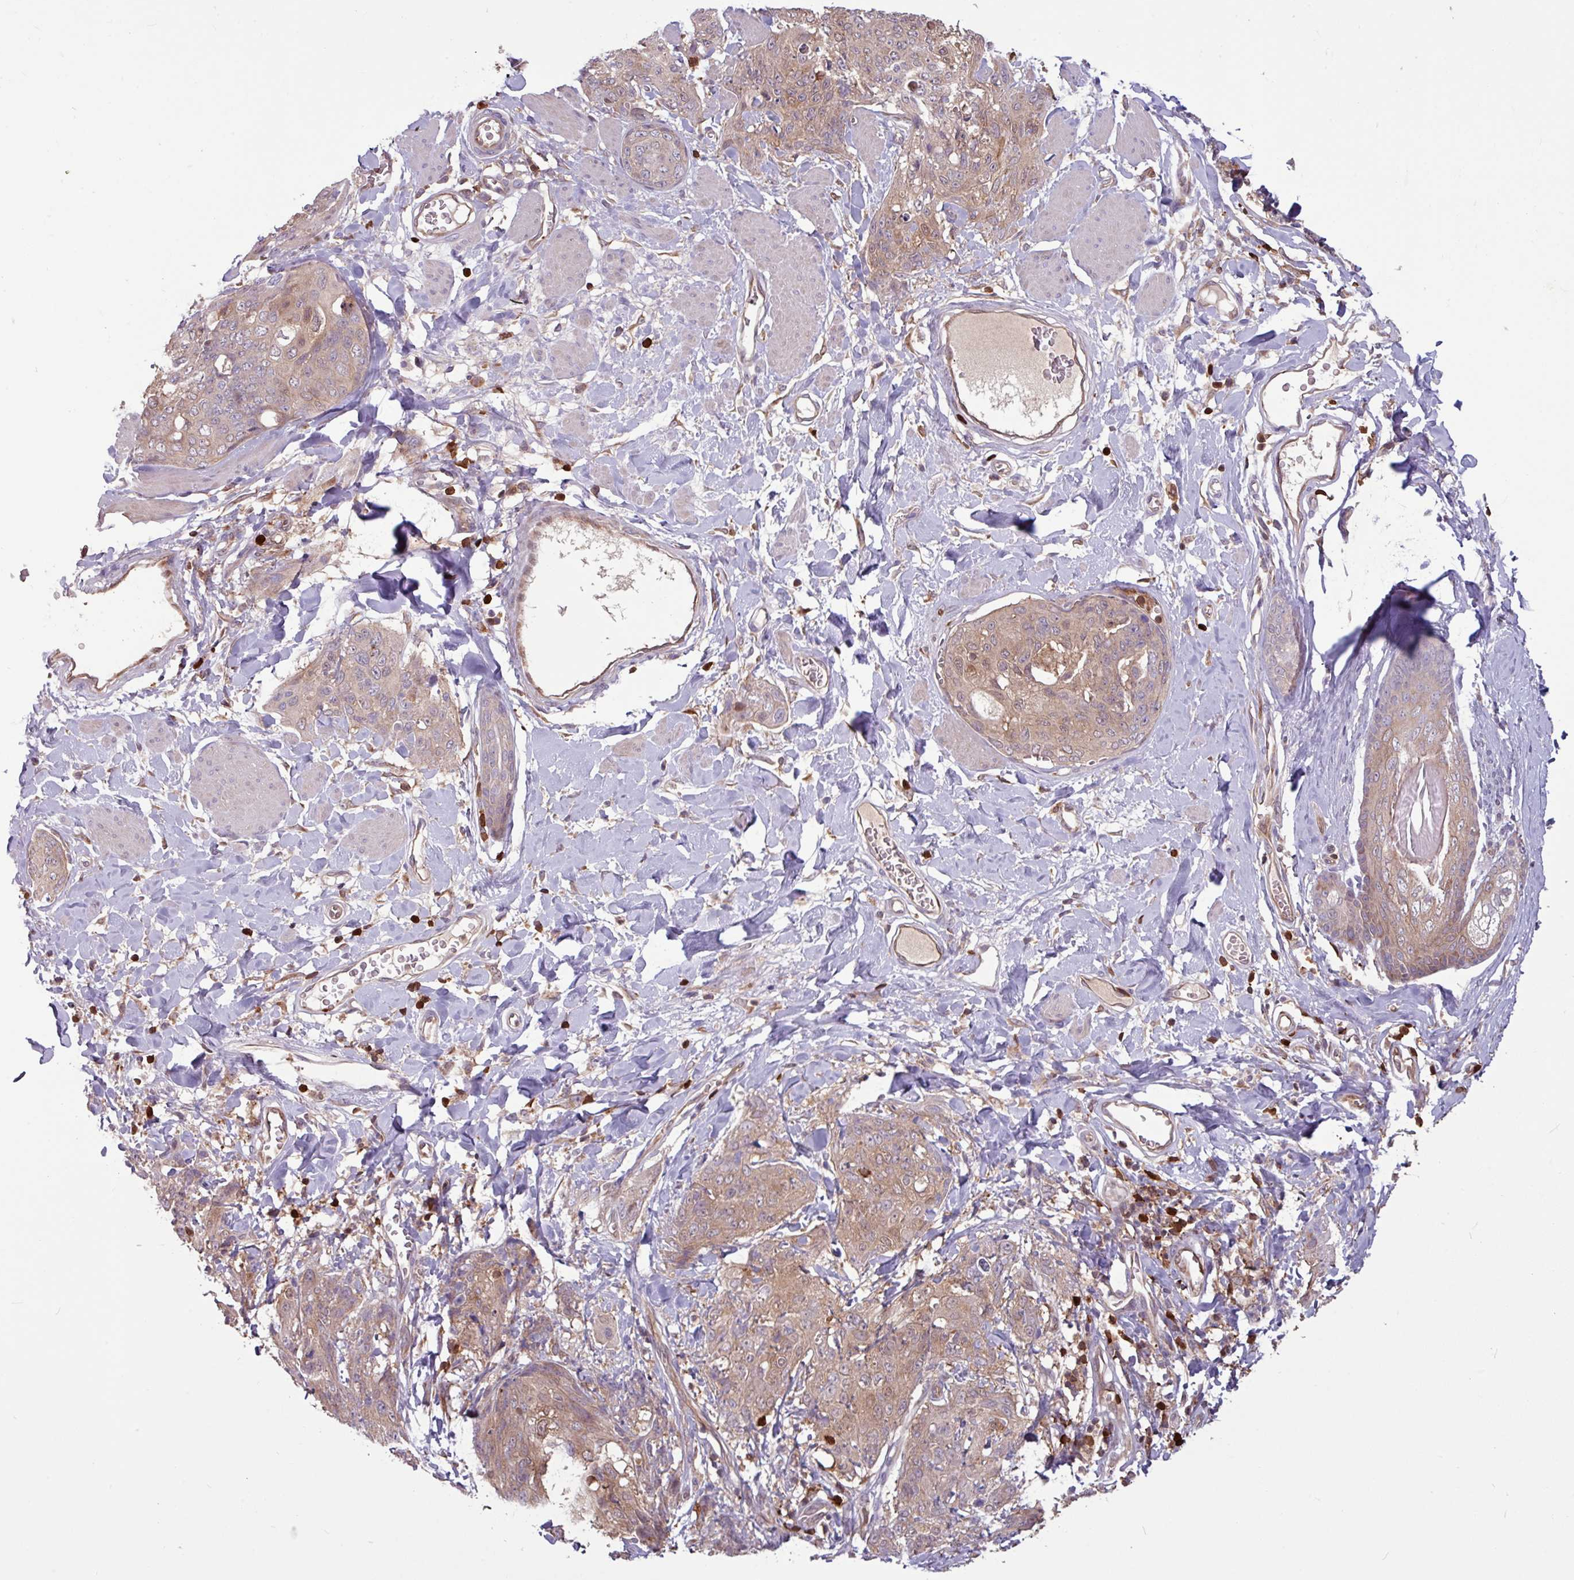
{"staining": {"intensity": "moderate", "quantity": "25%-75%", "location": "cytoplasmic/membranous,nuclear"}, "tissue": "skin cancer", "cell_type": "Tumor cells", "image_type": "cancer", "snomed": [{"axis": "morphology", "description": "Squamous cell carcinoma, NOS"}, {"axis": "topography", "description": "Skin"}, {"axis": "topography", "description": "Vulva"}], "caption": "High-magnification brightfield microscopy of squamous cell carcinoma (skin) stained with DAB (brown) and counterstained with hematoxylin (blue). tumor cells exhibit moderate cytoplasmic/membranous and nuclear staining is appreciated in about25%-75% of cells.", "gene": "SEC61G", "patient": {"sex": "female", "age": 85}}